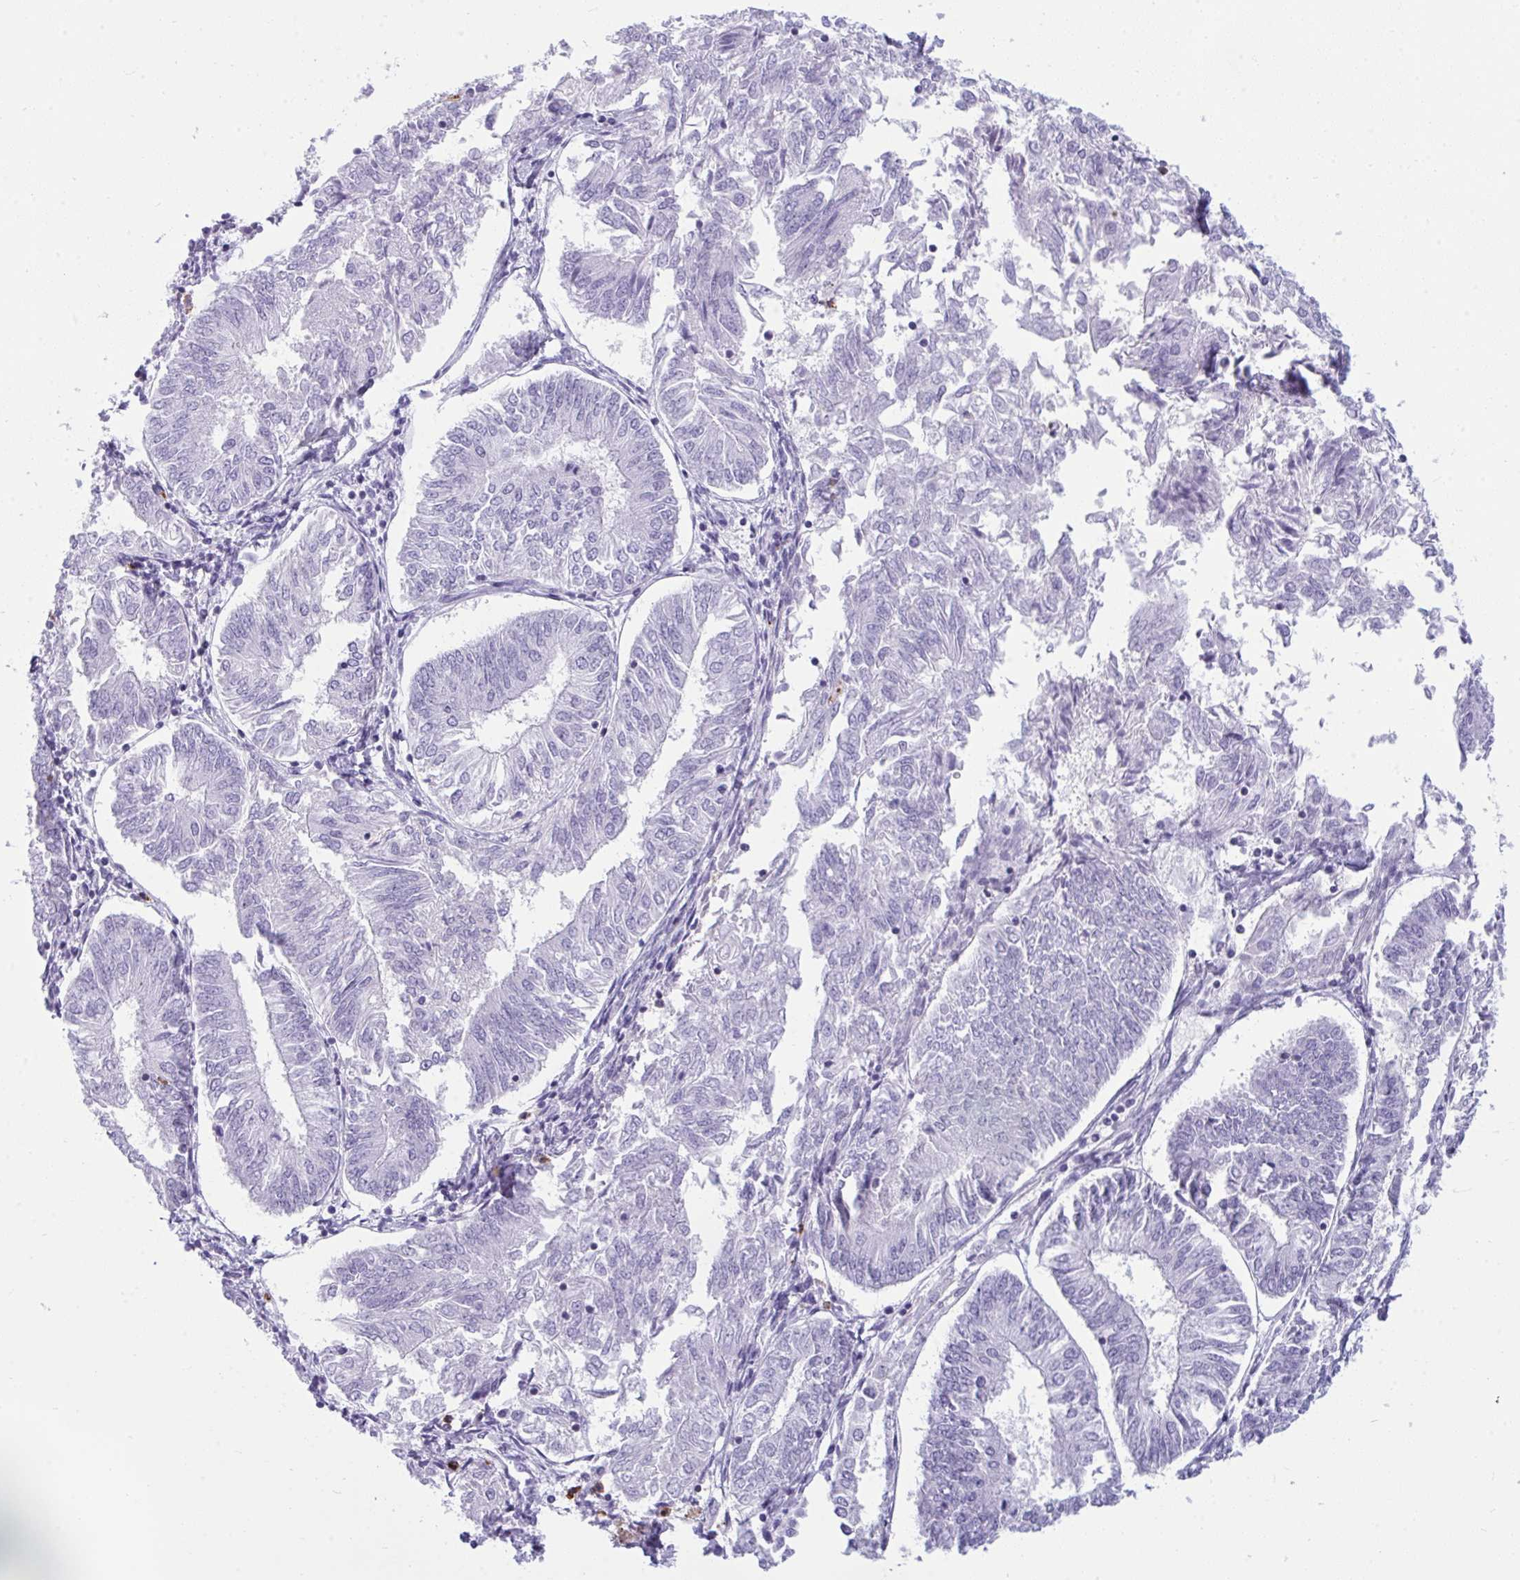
{"staining": {"intensity": "negative", "quantity": "none", "location": "none"}, "tissue": "endometrial cancer", "cell_type": "Tumor cells", "image_type": "cancer", "snomed": [{"axis": "morphology", "description": "Adenocarcinoma, NOS"}, {"axis": "topography", "description": "Endometrium"}], "caption": "DAB immunohistochemical staining of adenocarcinoma (endometrial) shows no significant staining in tumor cells.", "gene": "ARHGAP42", "patient": {"sex": "female", "age": 58}}